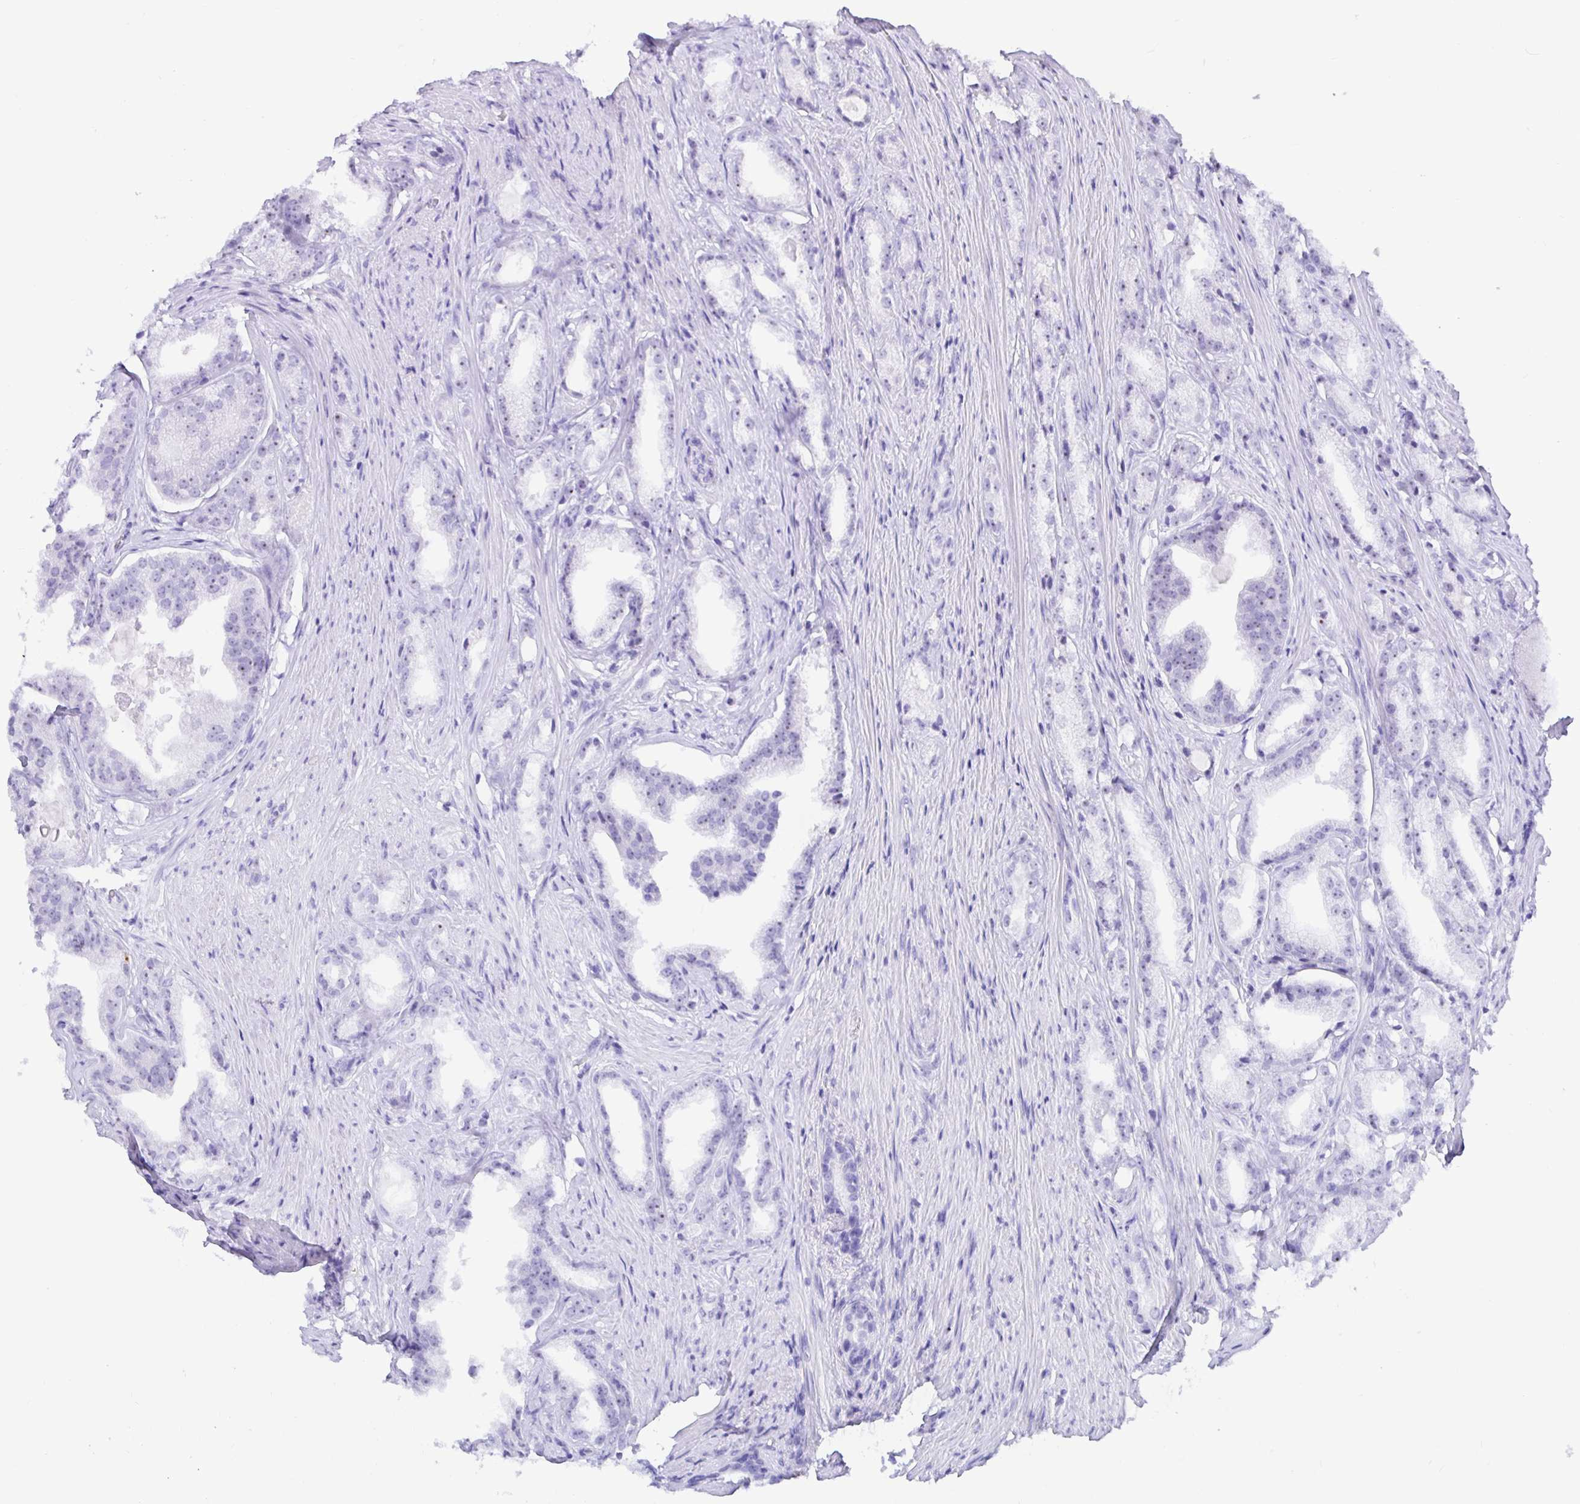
{"staining": {"intensity": "negative", "quantity": "none", "location": "none"}, "tissue": "prostate cancer", "cell_type": "Tumor cells", "image_type": "cancer", "snomed": [{"axis": "morphology", "description": "Adenocarcinoma, Low grade"}, {"axis": "topography", "description": "Prostate"}], "caption": "Immunohistochemistry (IHC) photomicrograph of adenocarcinoma (low-grade) (prostate) stained for a protein (brown), which shows no positivity in tumor cells.", "gene": "PRAMEF19", "patient": {"sex": "male", "age": 65}}